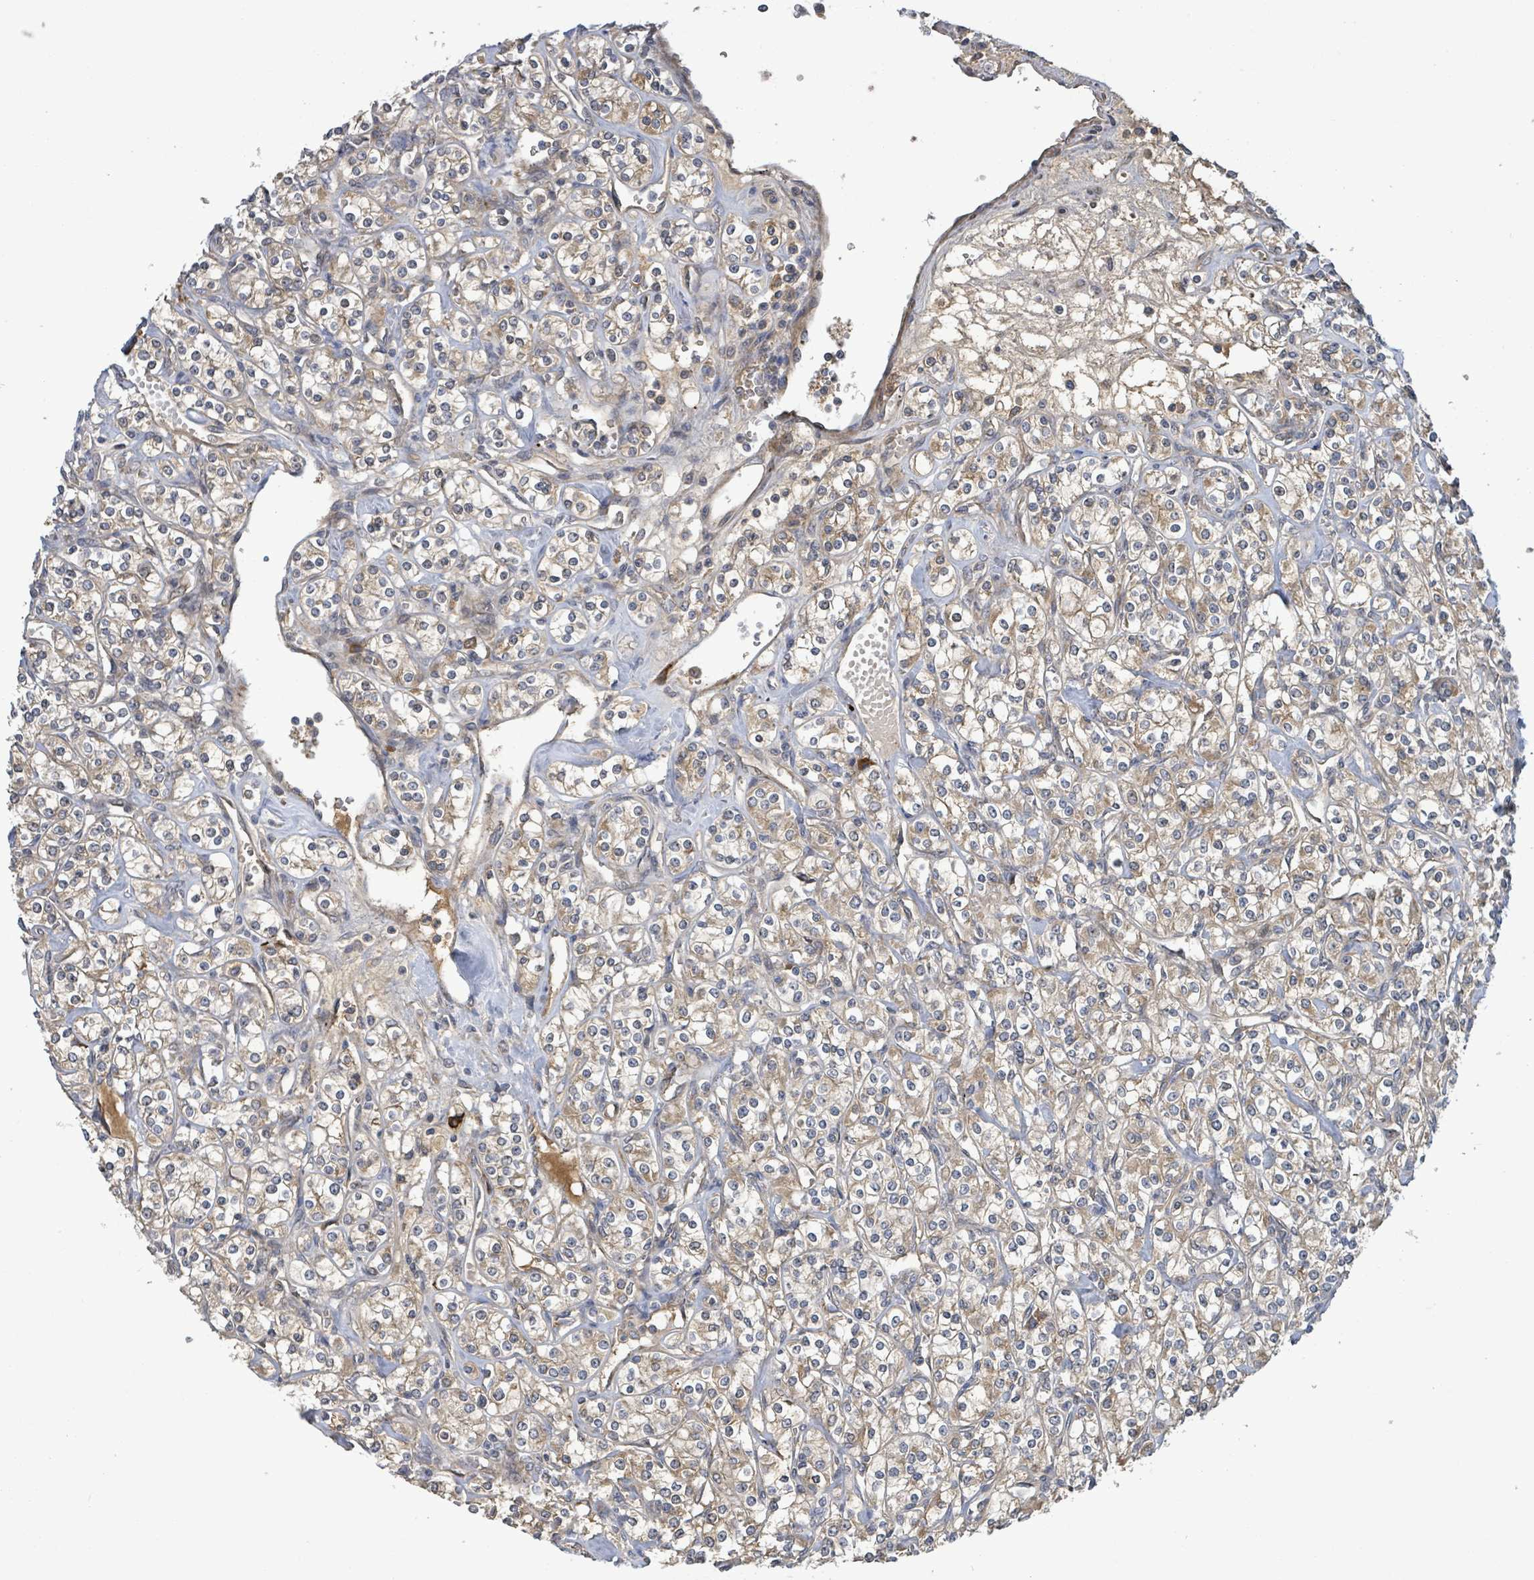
{"staining": {"intensity": "negative", "quantity": "none", "location": "none"}, "tissue": "renal cancer", "cell_type": "Tumor cells", "image_type": "cancer", "snomed": [{"axis": "morphology", "description": "Adenocarcinoma, NOS"}, {"axis": "topography", "description": "Kidney"}], "caption": "There is no significant expression in tumor cells of renal cancer (adenocarcinoma). (Immunohistochemistry, brightfield microscopy, high magnification).", "gene": "STARD4", "patient": {"sex": "male", "age": 77}}